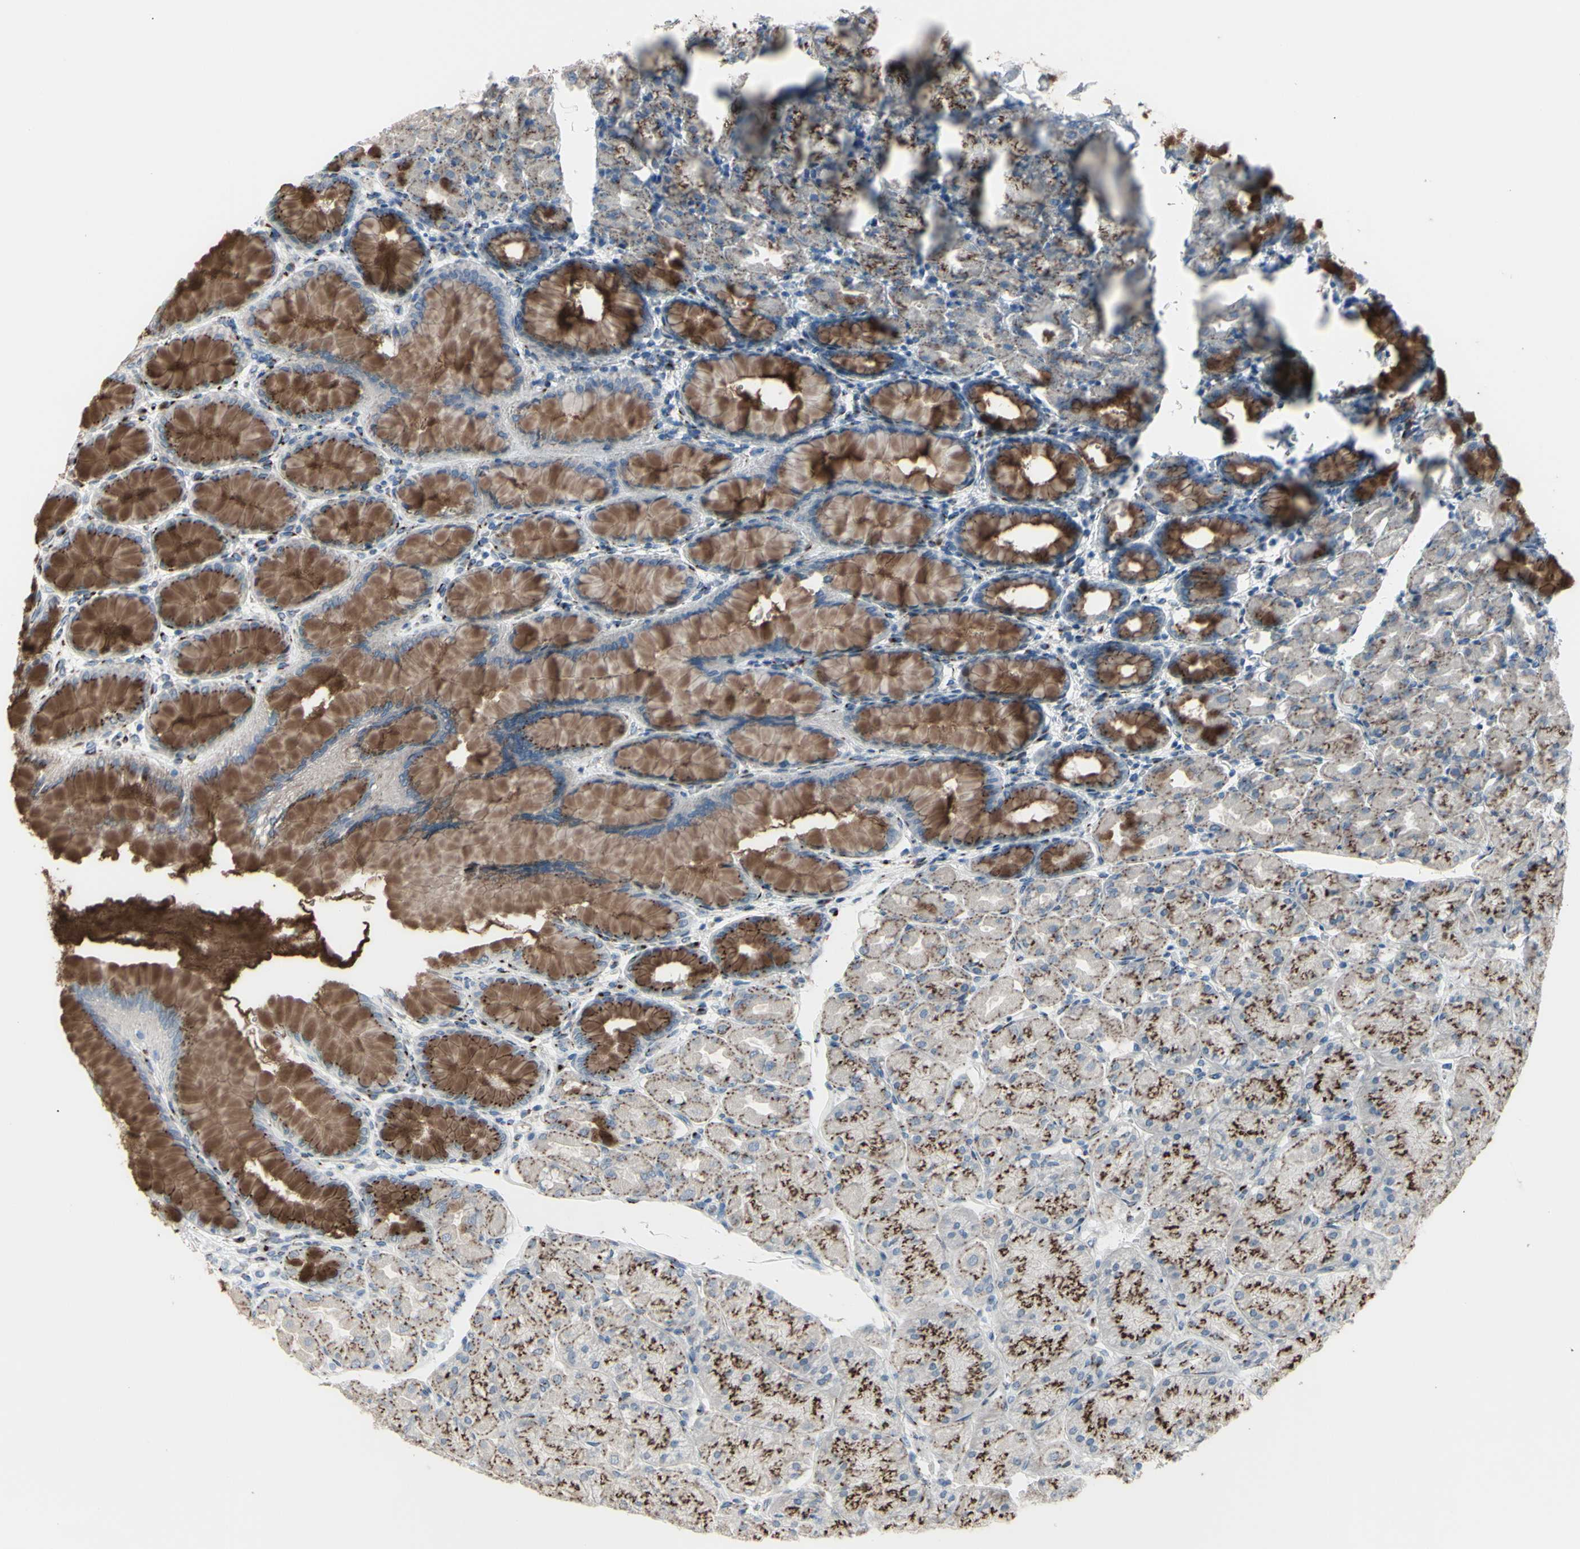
{"staining": {"intensity": "strong", "quantity": ">75%", "location": "cytoplasmic/membranous"}, "tissue": "stomach", "cell_type": "Glandular cells", "image_type": "normal", "snomed": [{"axis": "morphology", "description": "Normal tissue, NOS"}, {"axis": "topography", "description": "Stomach, upper"}], "caption": "Glandular cells demonstrate high levels of strong cytoplasmic/membranous positivity in approximately >75% of cells in unremarkable human stomach. (Brightfield microscopy of DAB IHC at high magnification).", "gene": "GLG1", "patient": {"sex": "female", "age": 56}}